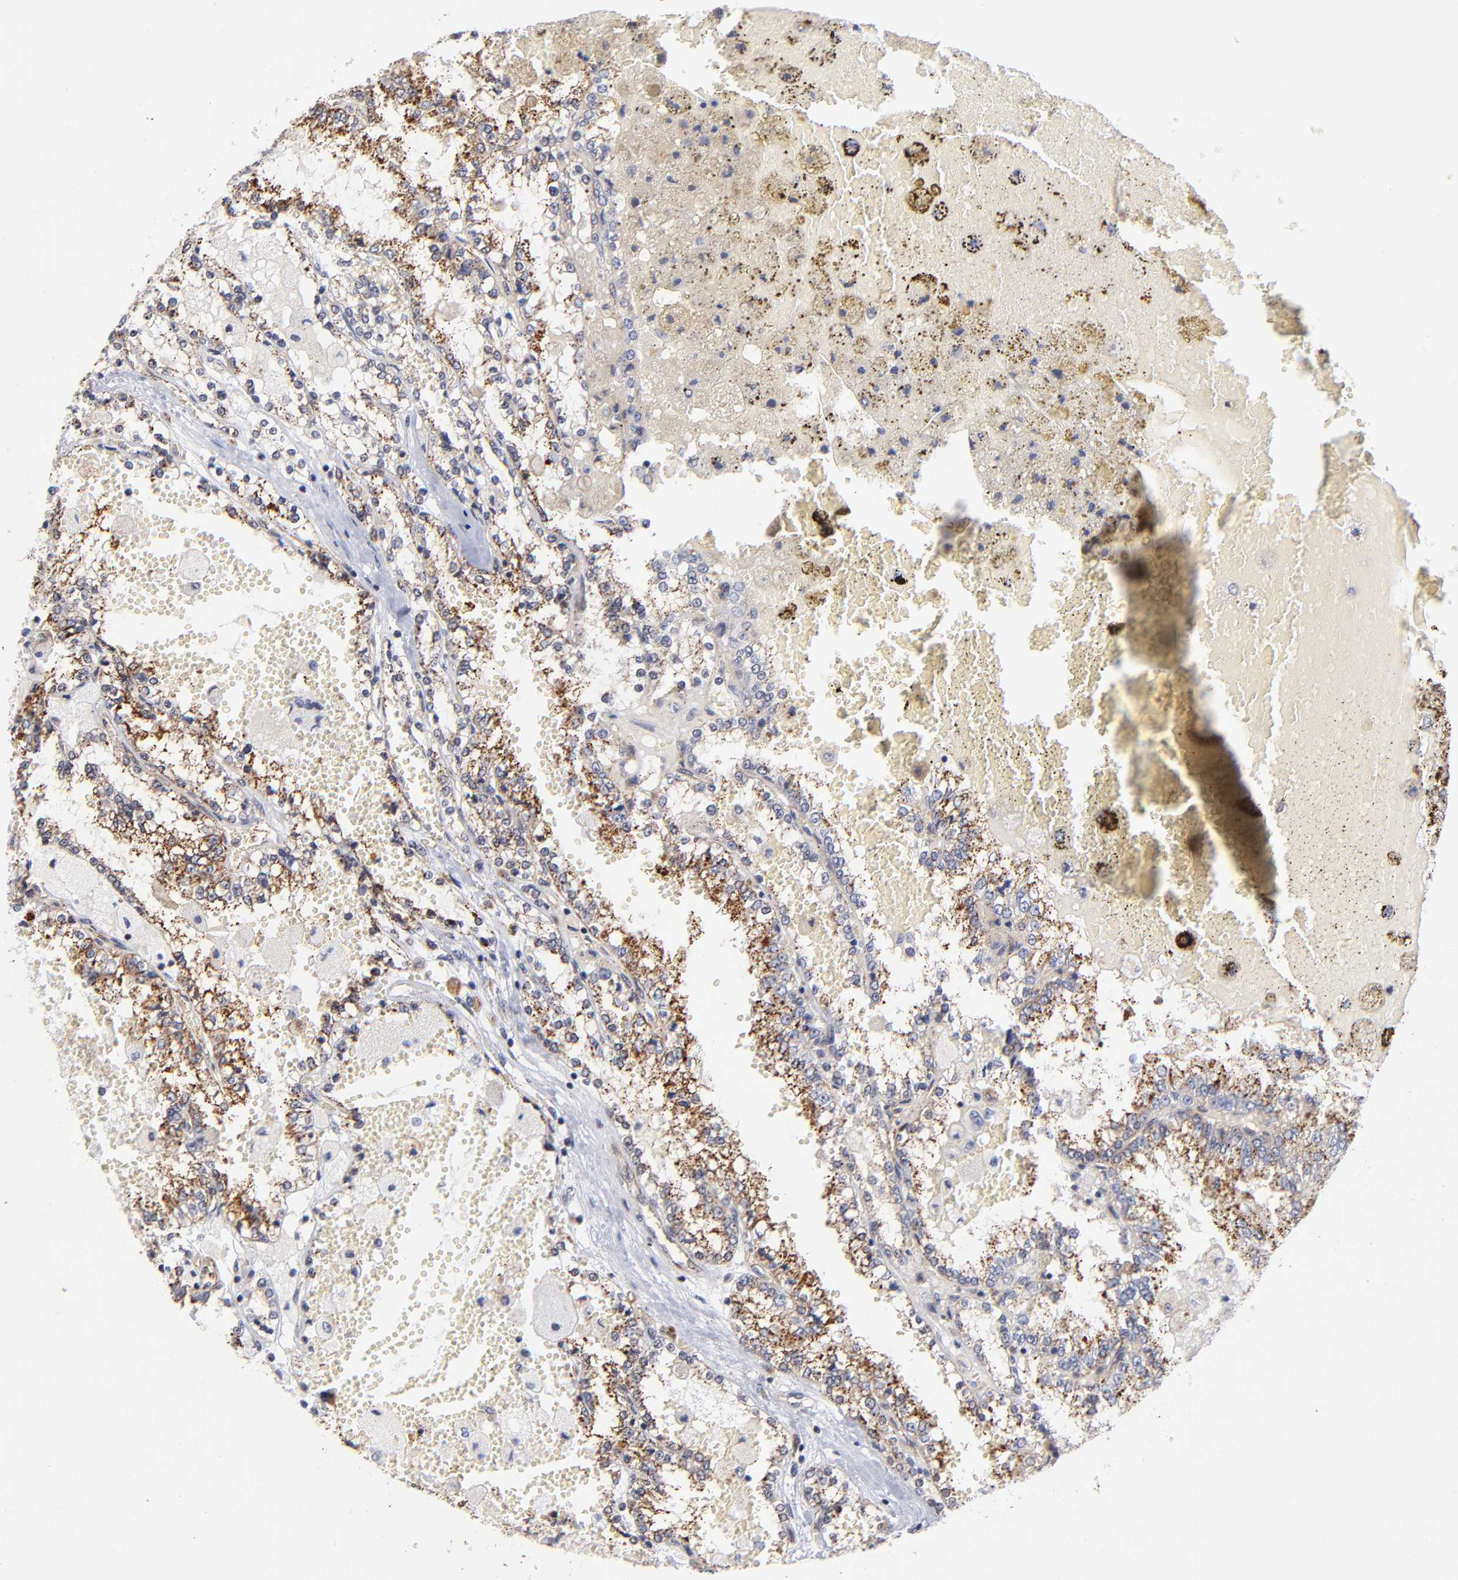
{"staining": {"intensity": "moderate", "quantity": ">75%", "location": "cytoplasmic/membranous"}, "tissue": "renal cancer", "cell_type": "Tumor cells", "image_type": "cancer", "snomed": [{"axis": "morphology", "description": "Adenocarcinoma, NOS"}, {"axis": "topography", "description": "Kidney"}], "caption": "This is a histology image of IHC staining of renal cancer, which shows moderate staining in the cytoplasmic/membranous of tumor cells.", "gene": "GABPA", "patient": {"sex": "female", "age": 56}}